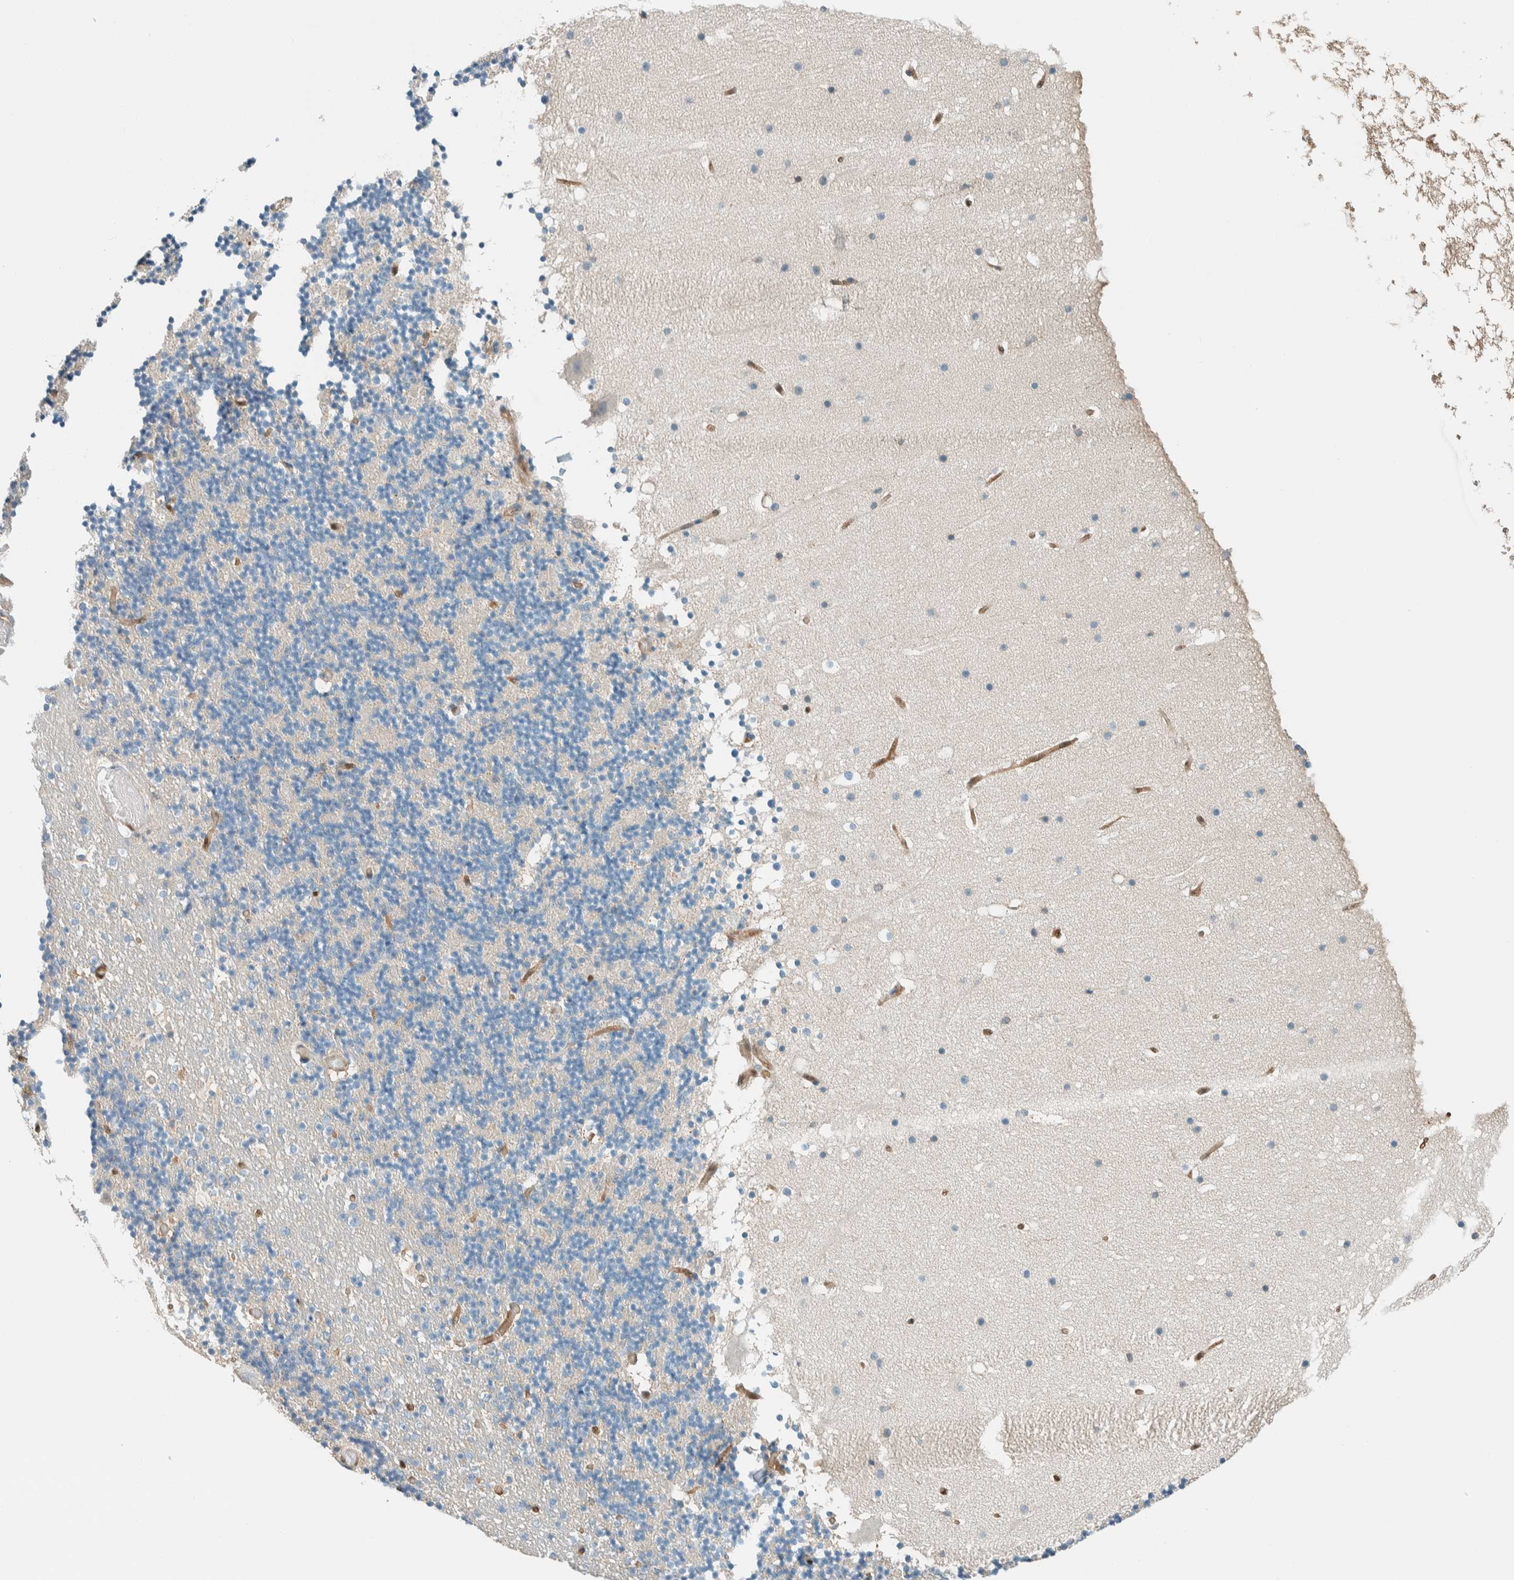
{"staining": {"intensity": "negative", "quantity": "none", "location": "none"}, "tissue": "cerebellum", "cell_type": "Cells in granular layer", "image_type": "normal", "snomed": [{"axis": "morphology", "description": "Normal tissue, NOS"}, {"axis": "topography", "description": "Cerebellum"}], "caption": "Cells in granular layer are negative for protein expression in normal human cerebellum. (DAB immunohistochemistry (IHC), high magnification).", "gene": "NXN", "patient": {"sex": "male", "age": 57}}